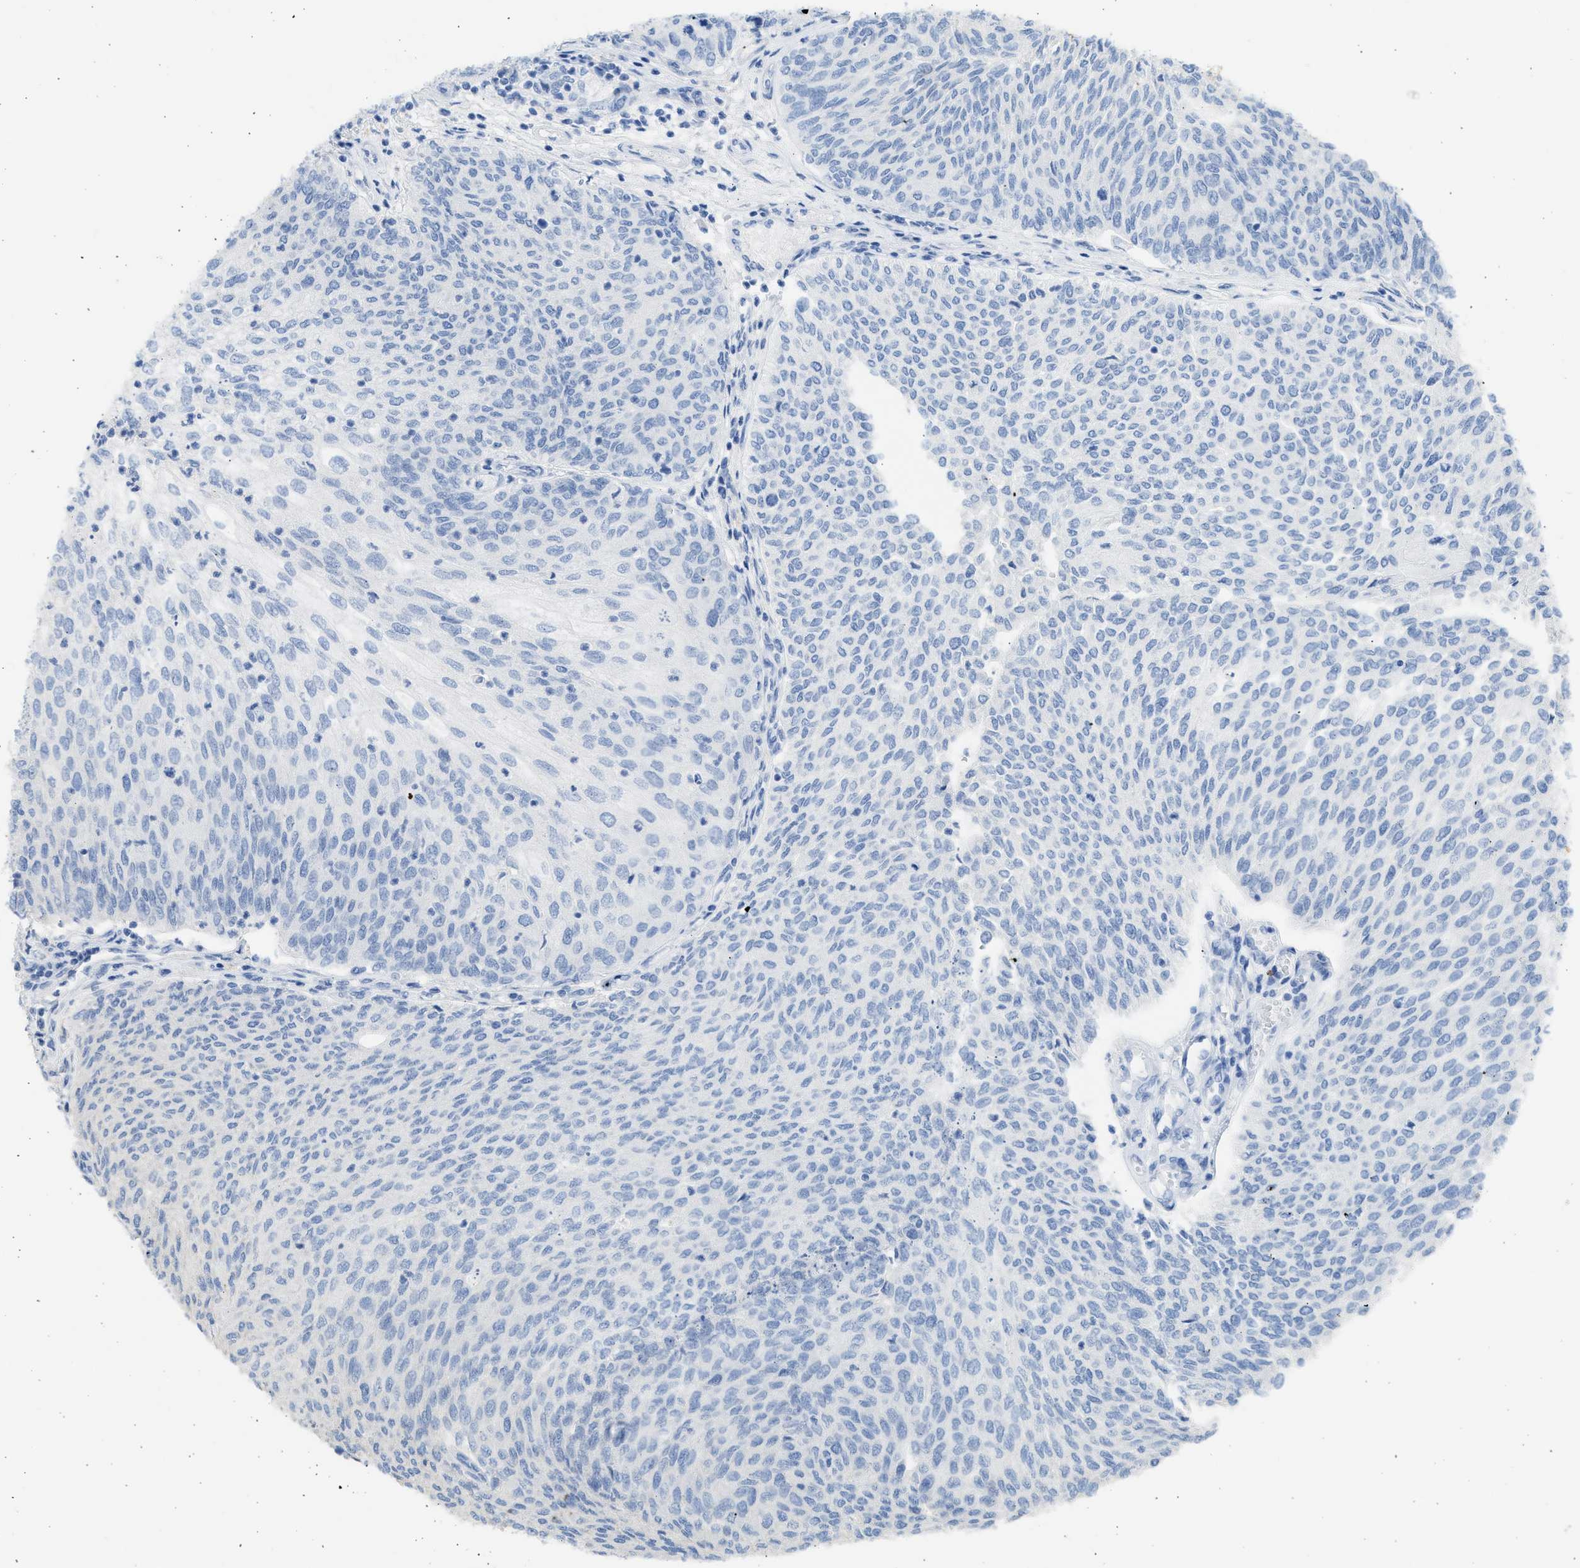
{"staining": {"intensity": "negative", "quantity": "none", "location": "none"}, "tissue": "urothelial cancer", "cell_type": "Tumor cells", "image_type": "cancer", "snomed": [{"axis": "morphology", "description": "Urothelial carcinoma, Low grade"}, {"axis": "topography", "description": "Urinary bladder"}], "caption": "Urothelial carcinoma (low-grade) stained for a protein using immunohistochemistry reveals no staining tumor cells.", "gene": "SULT2A1", "patient": {"sex": "female", "age": 79}}